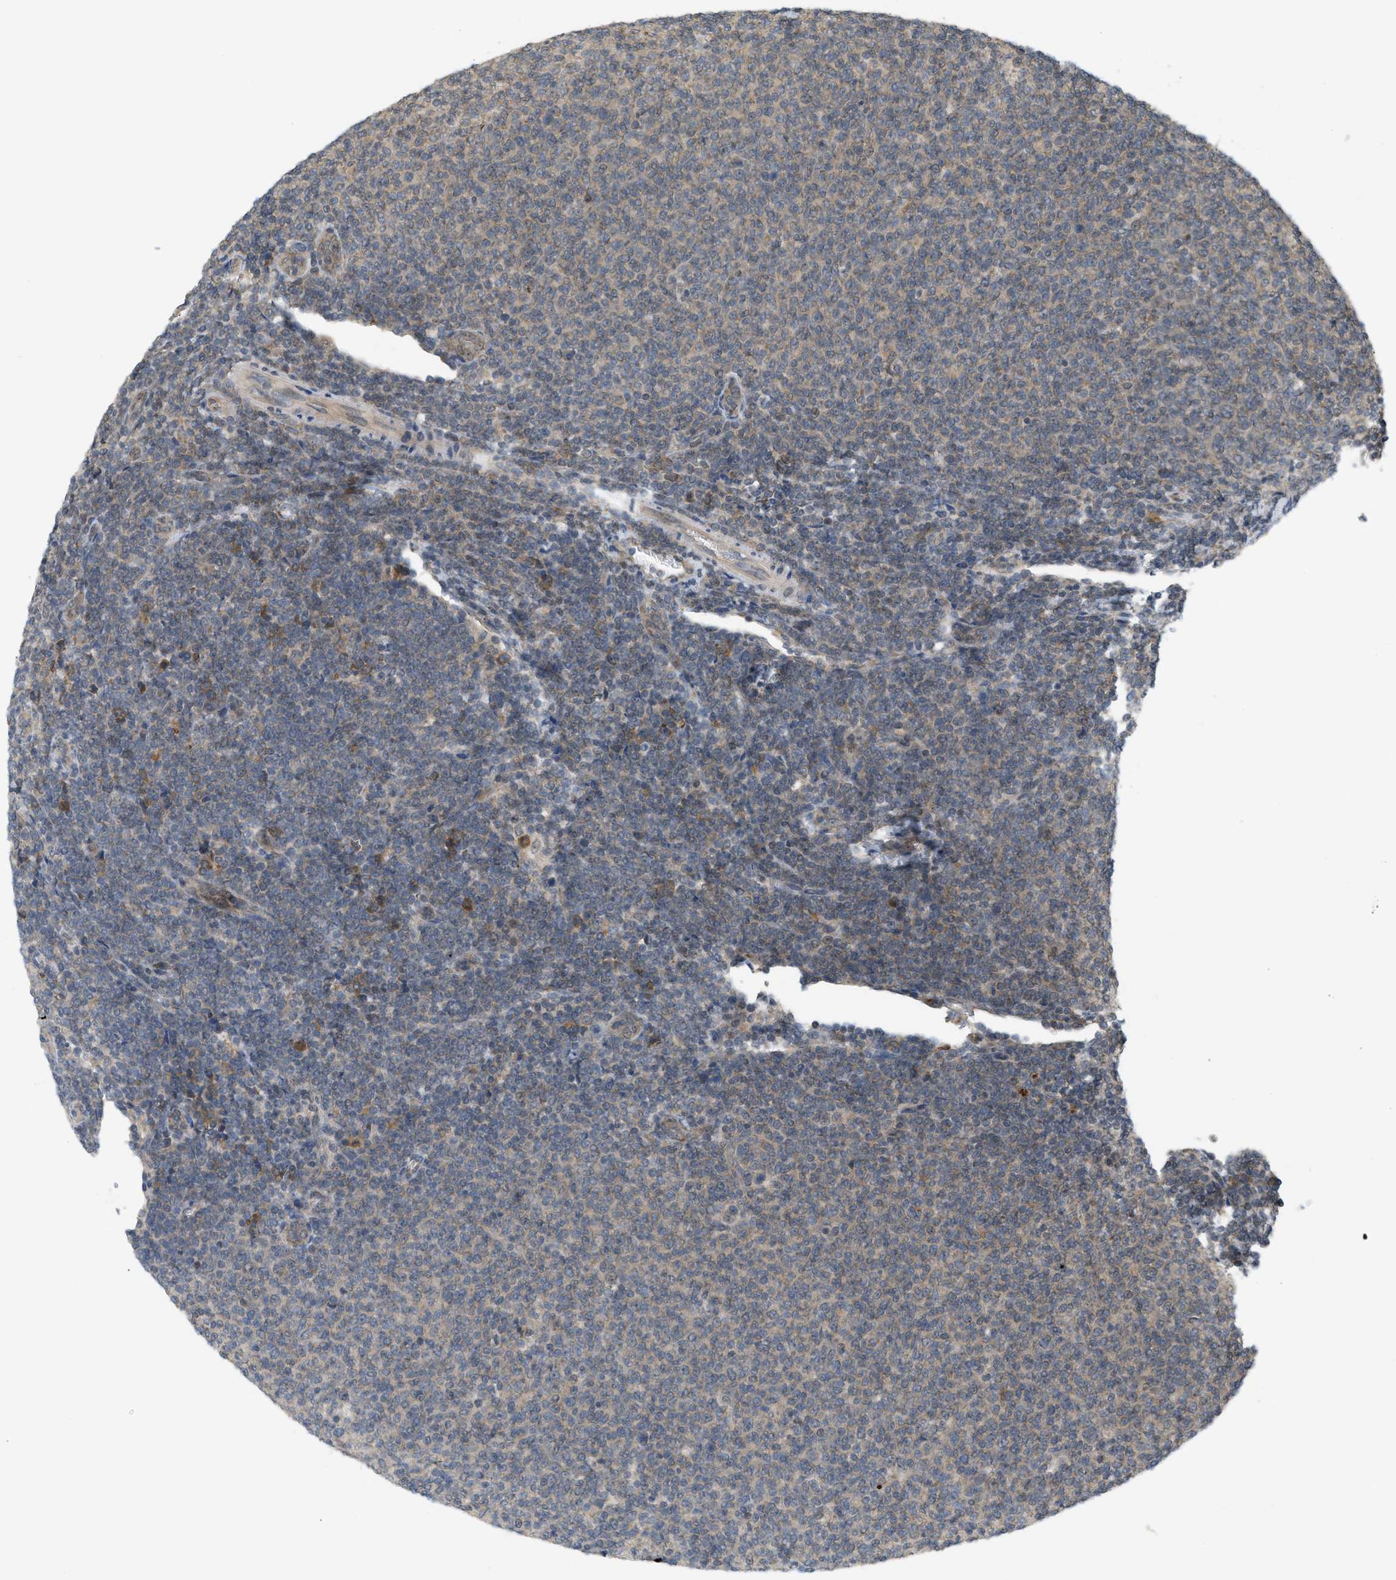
{"staining": {"intensity": "negative", "quantity": "none", "location": "none"}, "tissue": "lymphoma", "cell_type": "Tumor cells", "image_type": "cancer", "snomed": [{"axis": "morphology", "description": "Malignant lymphoma, non-Hodgkin's type, Low grade"}, {"axis": "topography", "description": "Lymph node"}], "caption": "This is a micrograph of immunohistochemistry (IHC) staining of lymphoma, which shows no staining in tumor cells.", "gene": "PRKD1", "patient": {"sex": "male", "age": 66}}